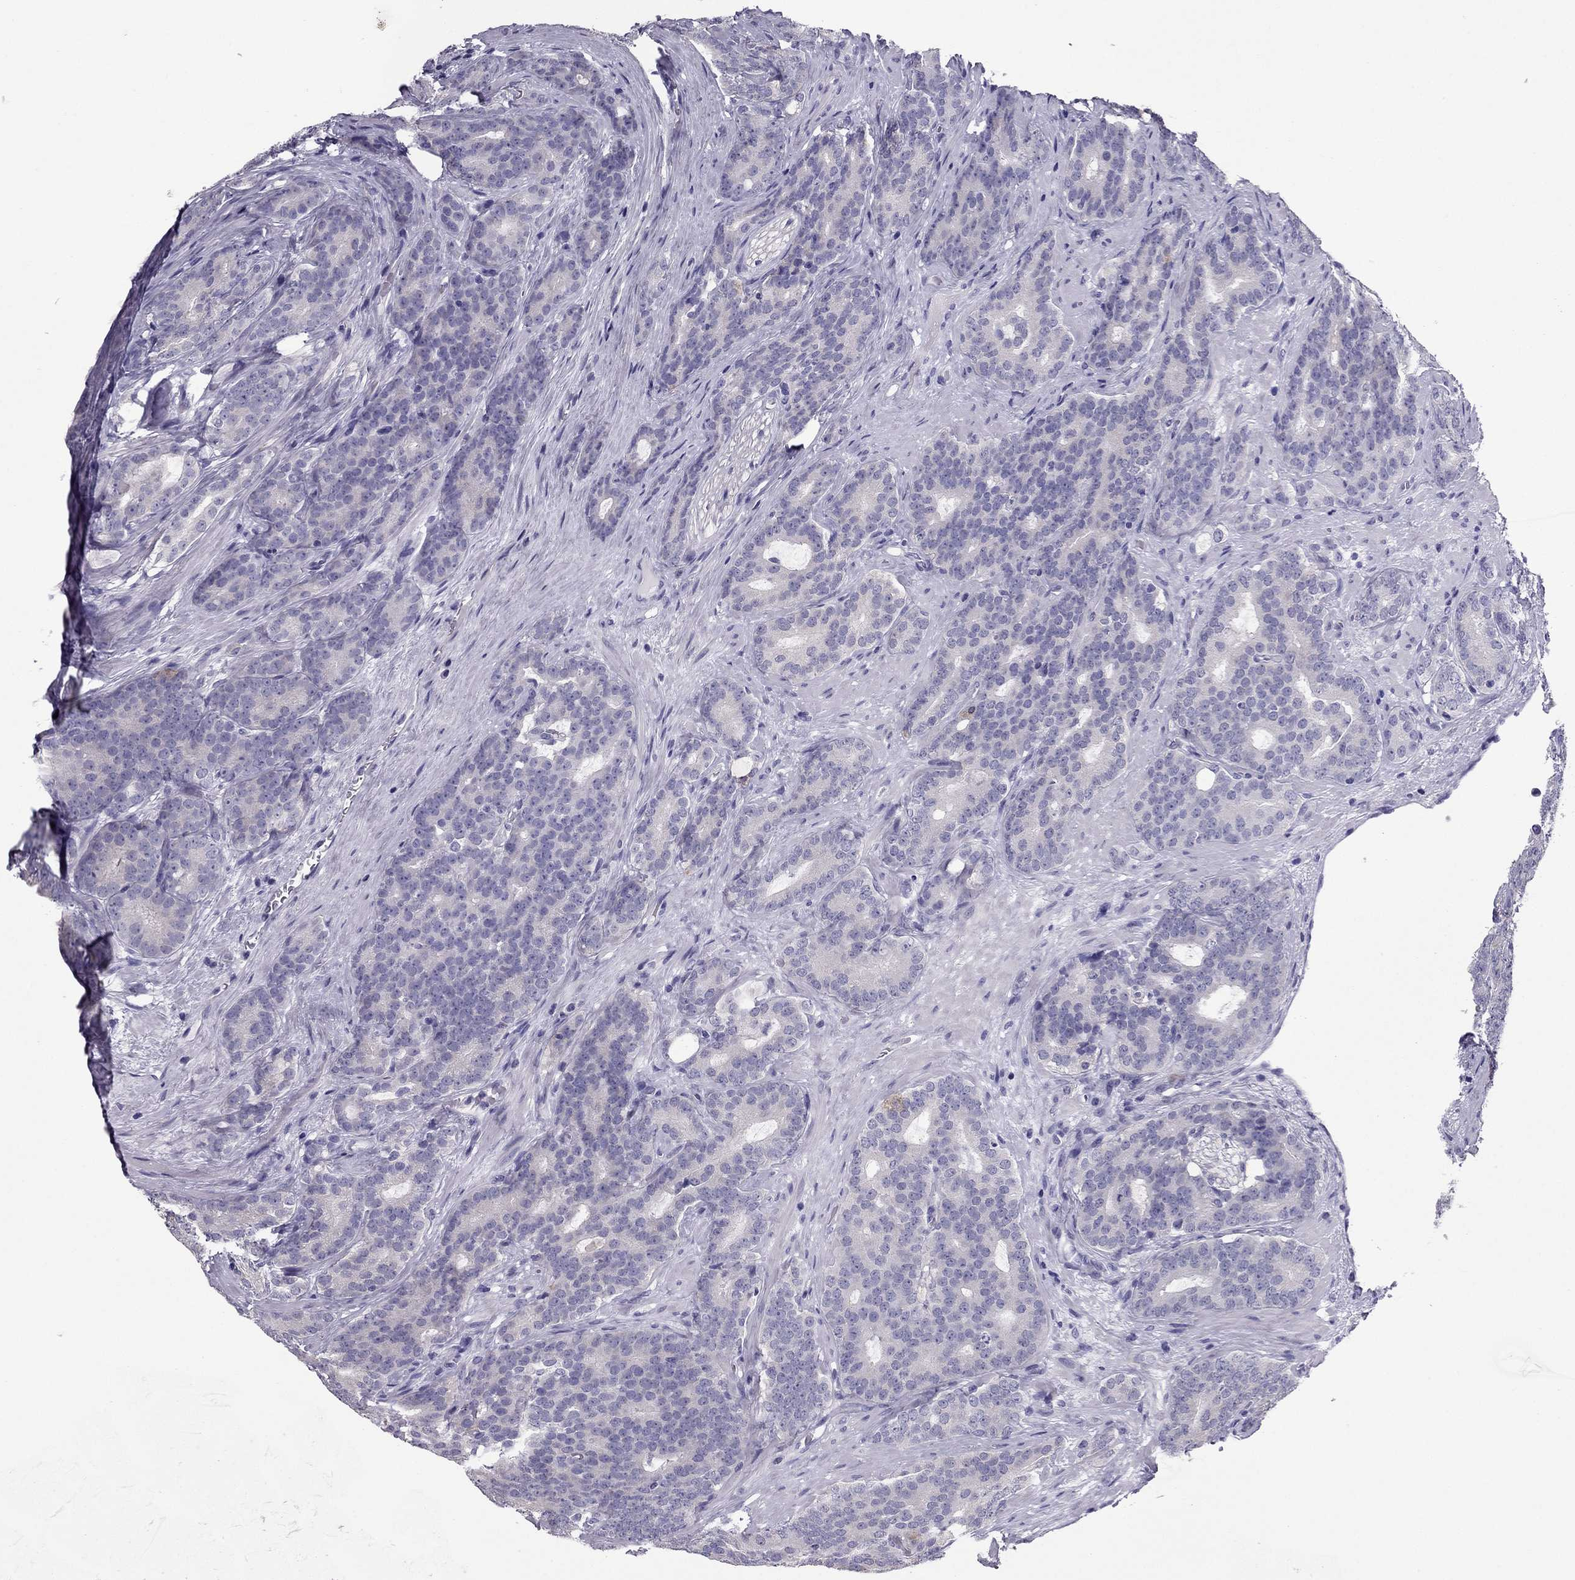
{"staining": {"intensity": "weak", "quantity": "<25%", "location": "cytoplasmic/membranous"}, "tissue": "prostate cancer", "cell_type": "Tumor cells", "image_type": "cancer", "snomed": [{"axis": "morphology", "description": "Adenocarcinoma, NOS"}, {"axis": "topography", "description": "Prostate"}], "caption": "Immunohistochemistry (IHC) of adenocarcinoma (prostate) demonstrates no staining in tumor cells.", "gene": "PDE6A", "patient": {"sex": "male", "age": 71}}